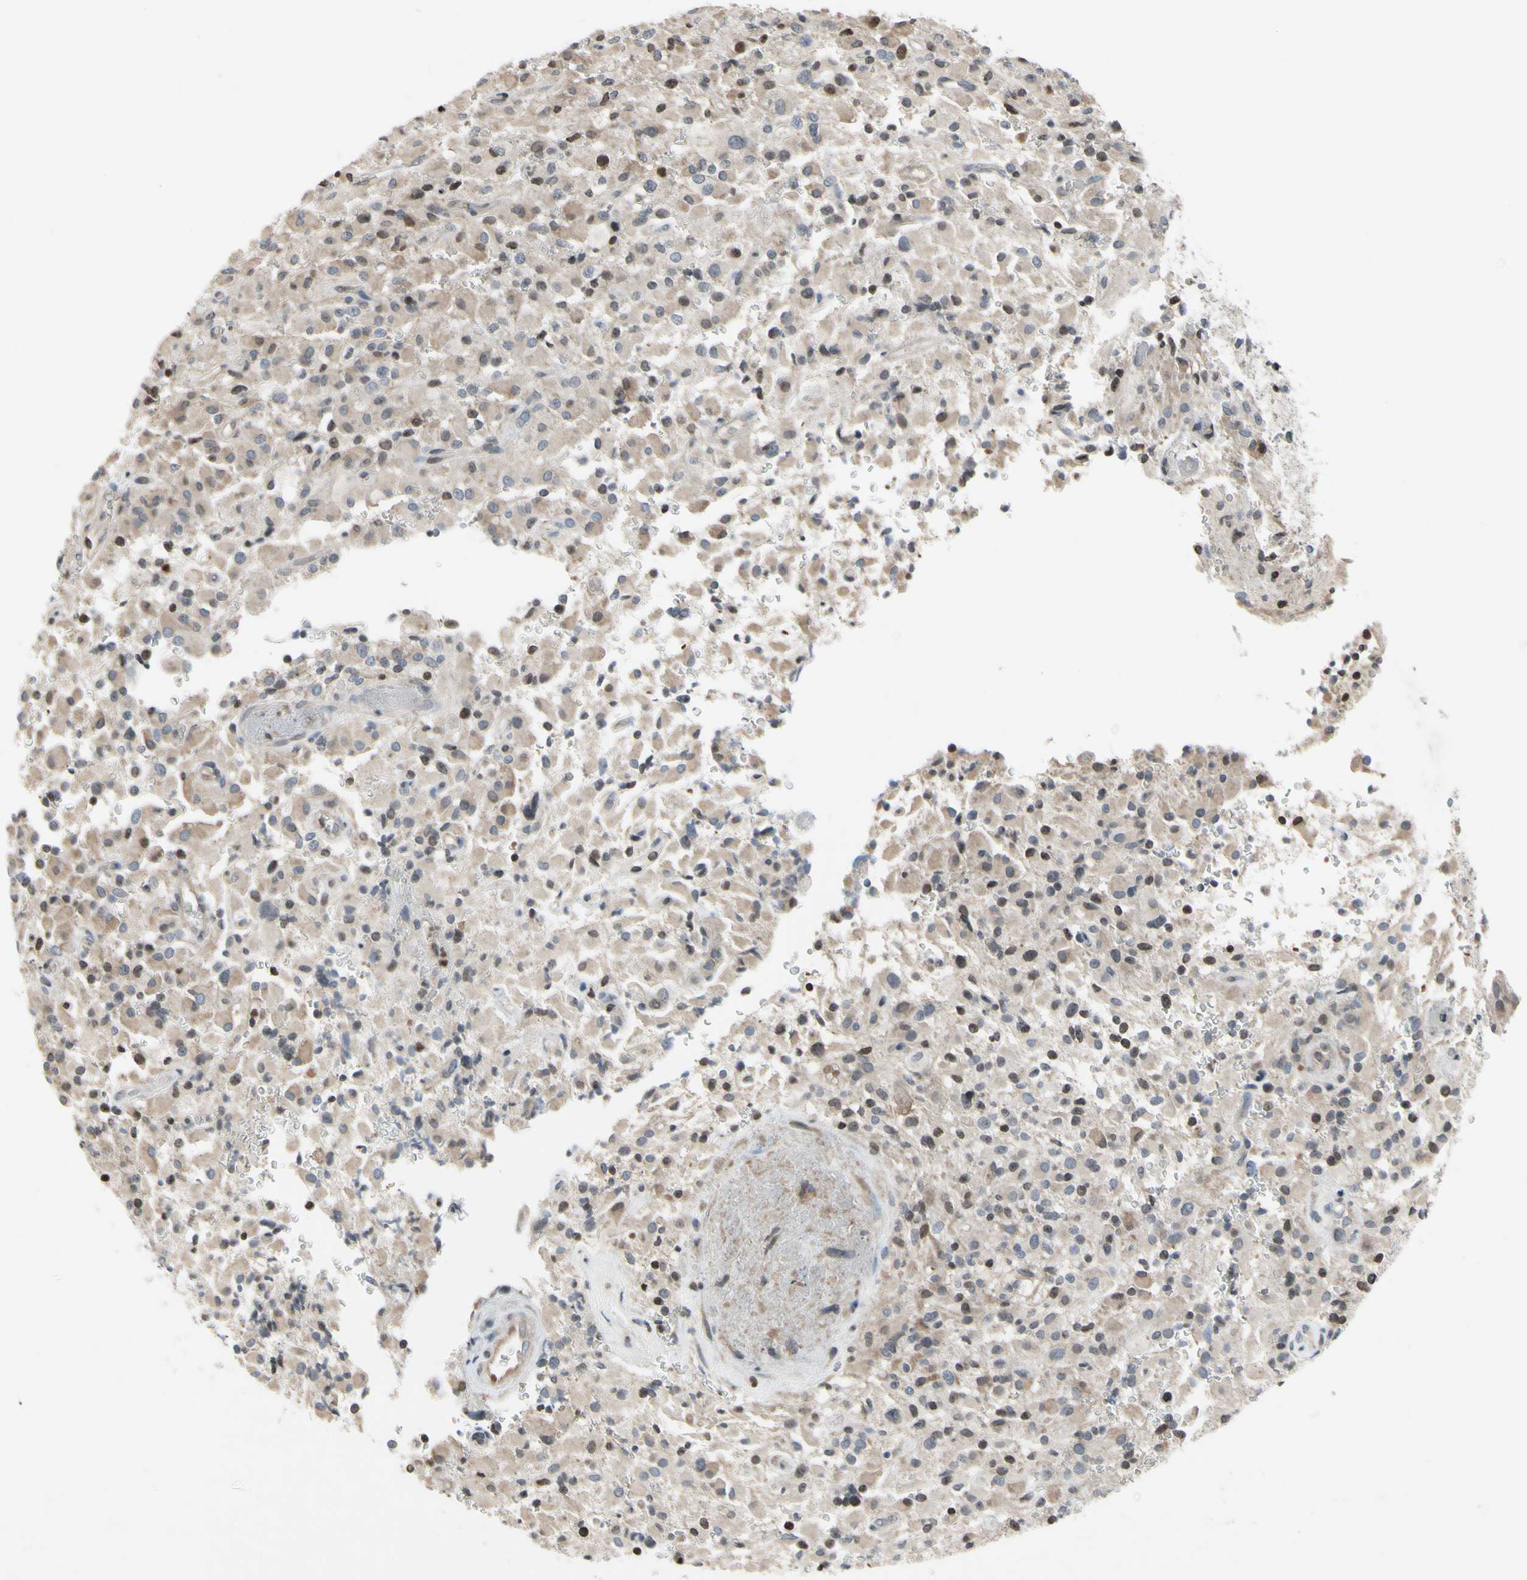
{"staining": {"intensity": "weak", "quantity": "<25%", "location": "nuclear"}, "tissue": "glioma", "cell_type": "Tumor cells", "image_type": "cancer", "snomed": [{"axis": "morphology", "description": "Glioma, malignant, High grade"}, {"axis": "topography", "description": "Brain"}], "caption": "The photomicrograph reveals no significant expression in tumor cells of glioma. (DAB immunohistochemistry with hematoxylin counter stain).", "gene": "ARG1", "patient": {"sex": "male", "age": 71}}